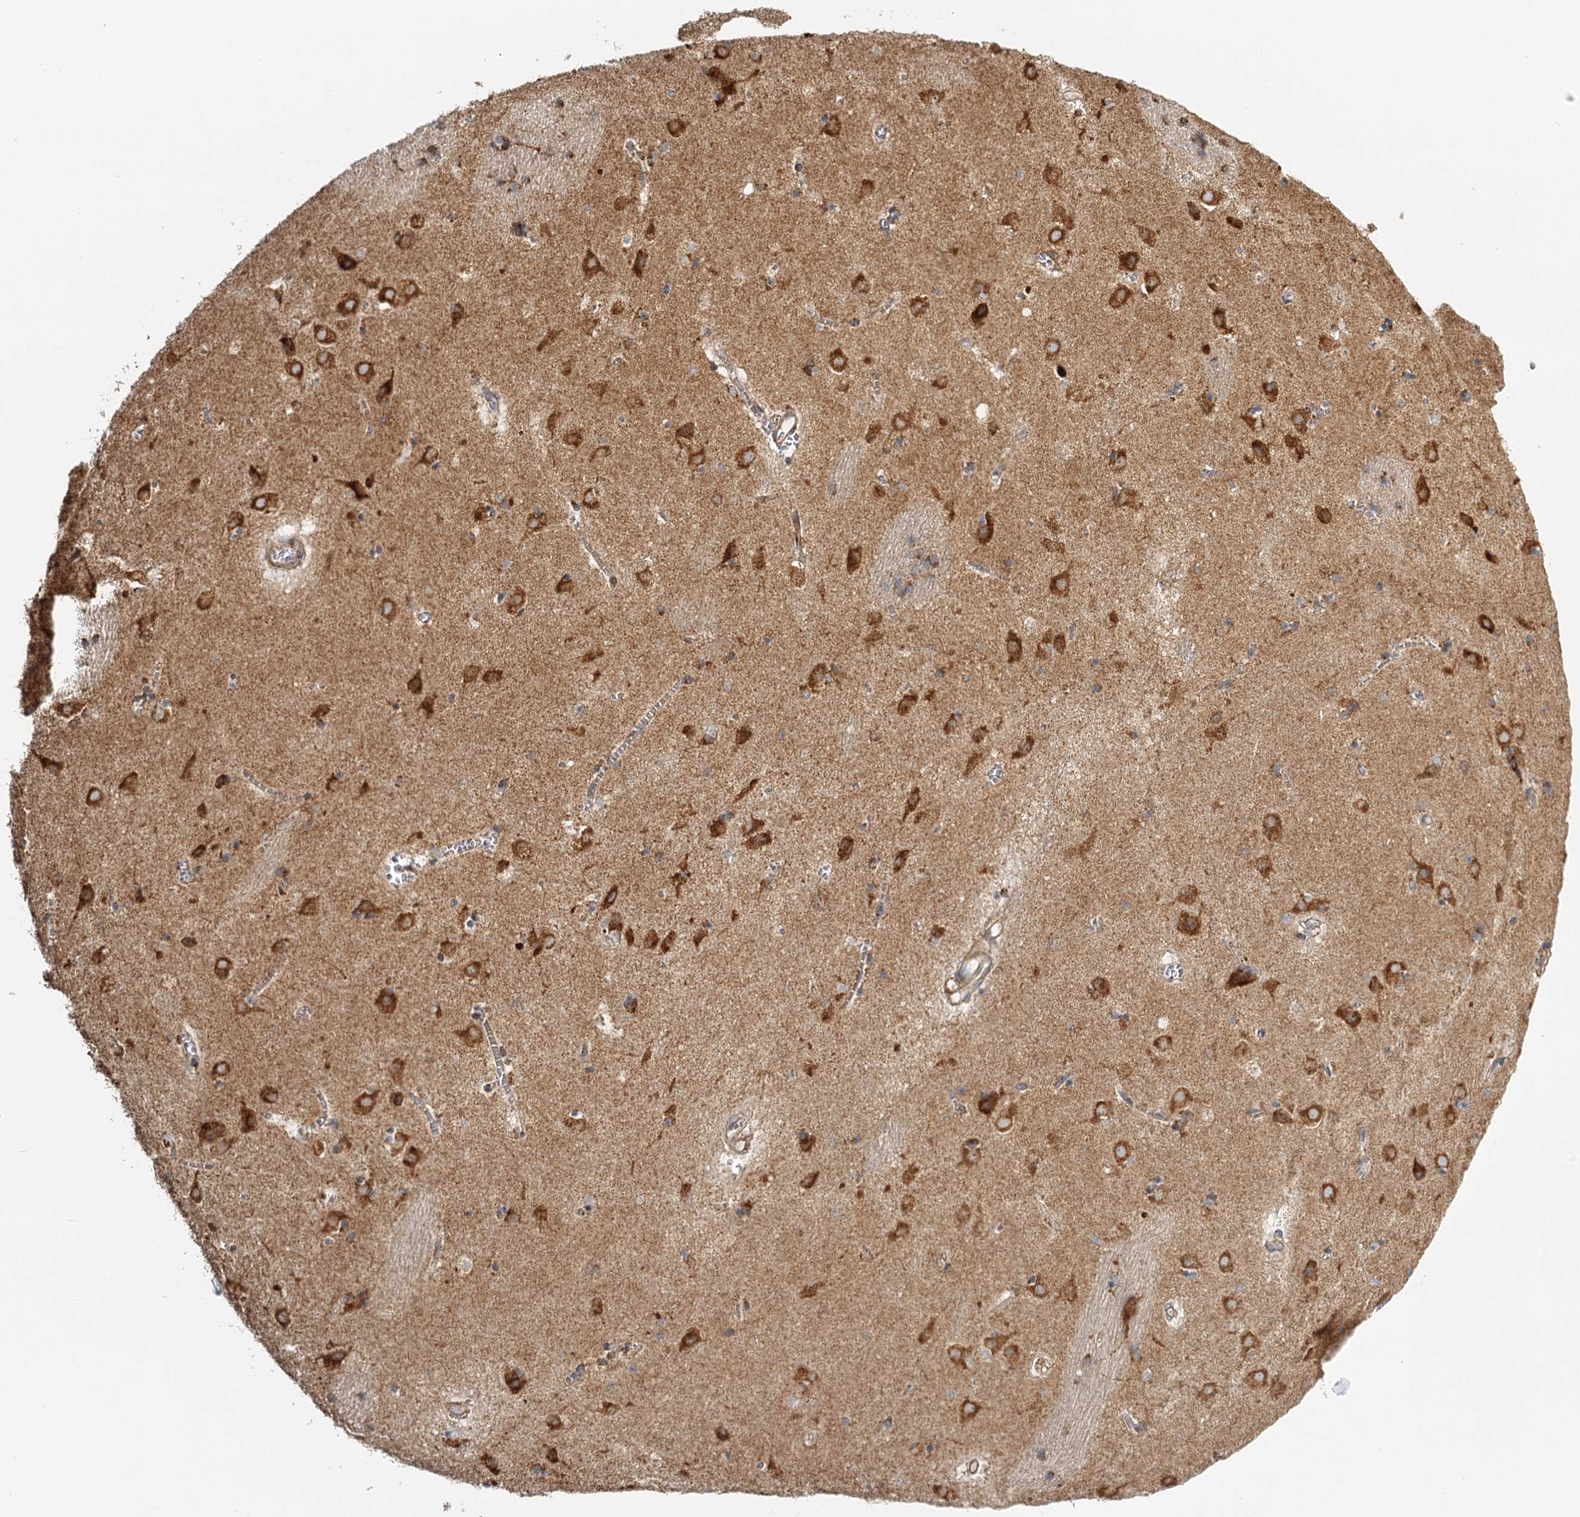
{"staining": {"intensity": "moderate", "quantity": "<25%", "location": "cytoplasmic/membranous"}, "tissue": "caudate", "cell_type": "Glial cells", "image_type": "normal", "snomed": [{"axis": "morphology", "description": "Normal tissue, NOS"}, {"axis": "topography", "description": "Lateral ventricle wall"}], "caption": "A photomicrograph of caudate stained for a protein exhibits moderate cytoplasmic/membranous brown staining in glial cells. (DAB (3,3'-diaminobenzidine) = brown stain, brightfield microscopy at high magnification).", "gene": "TAS1R1", "patient": {"sex": "male", "age": 70}}